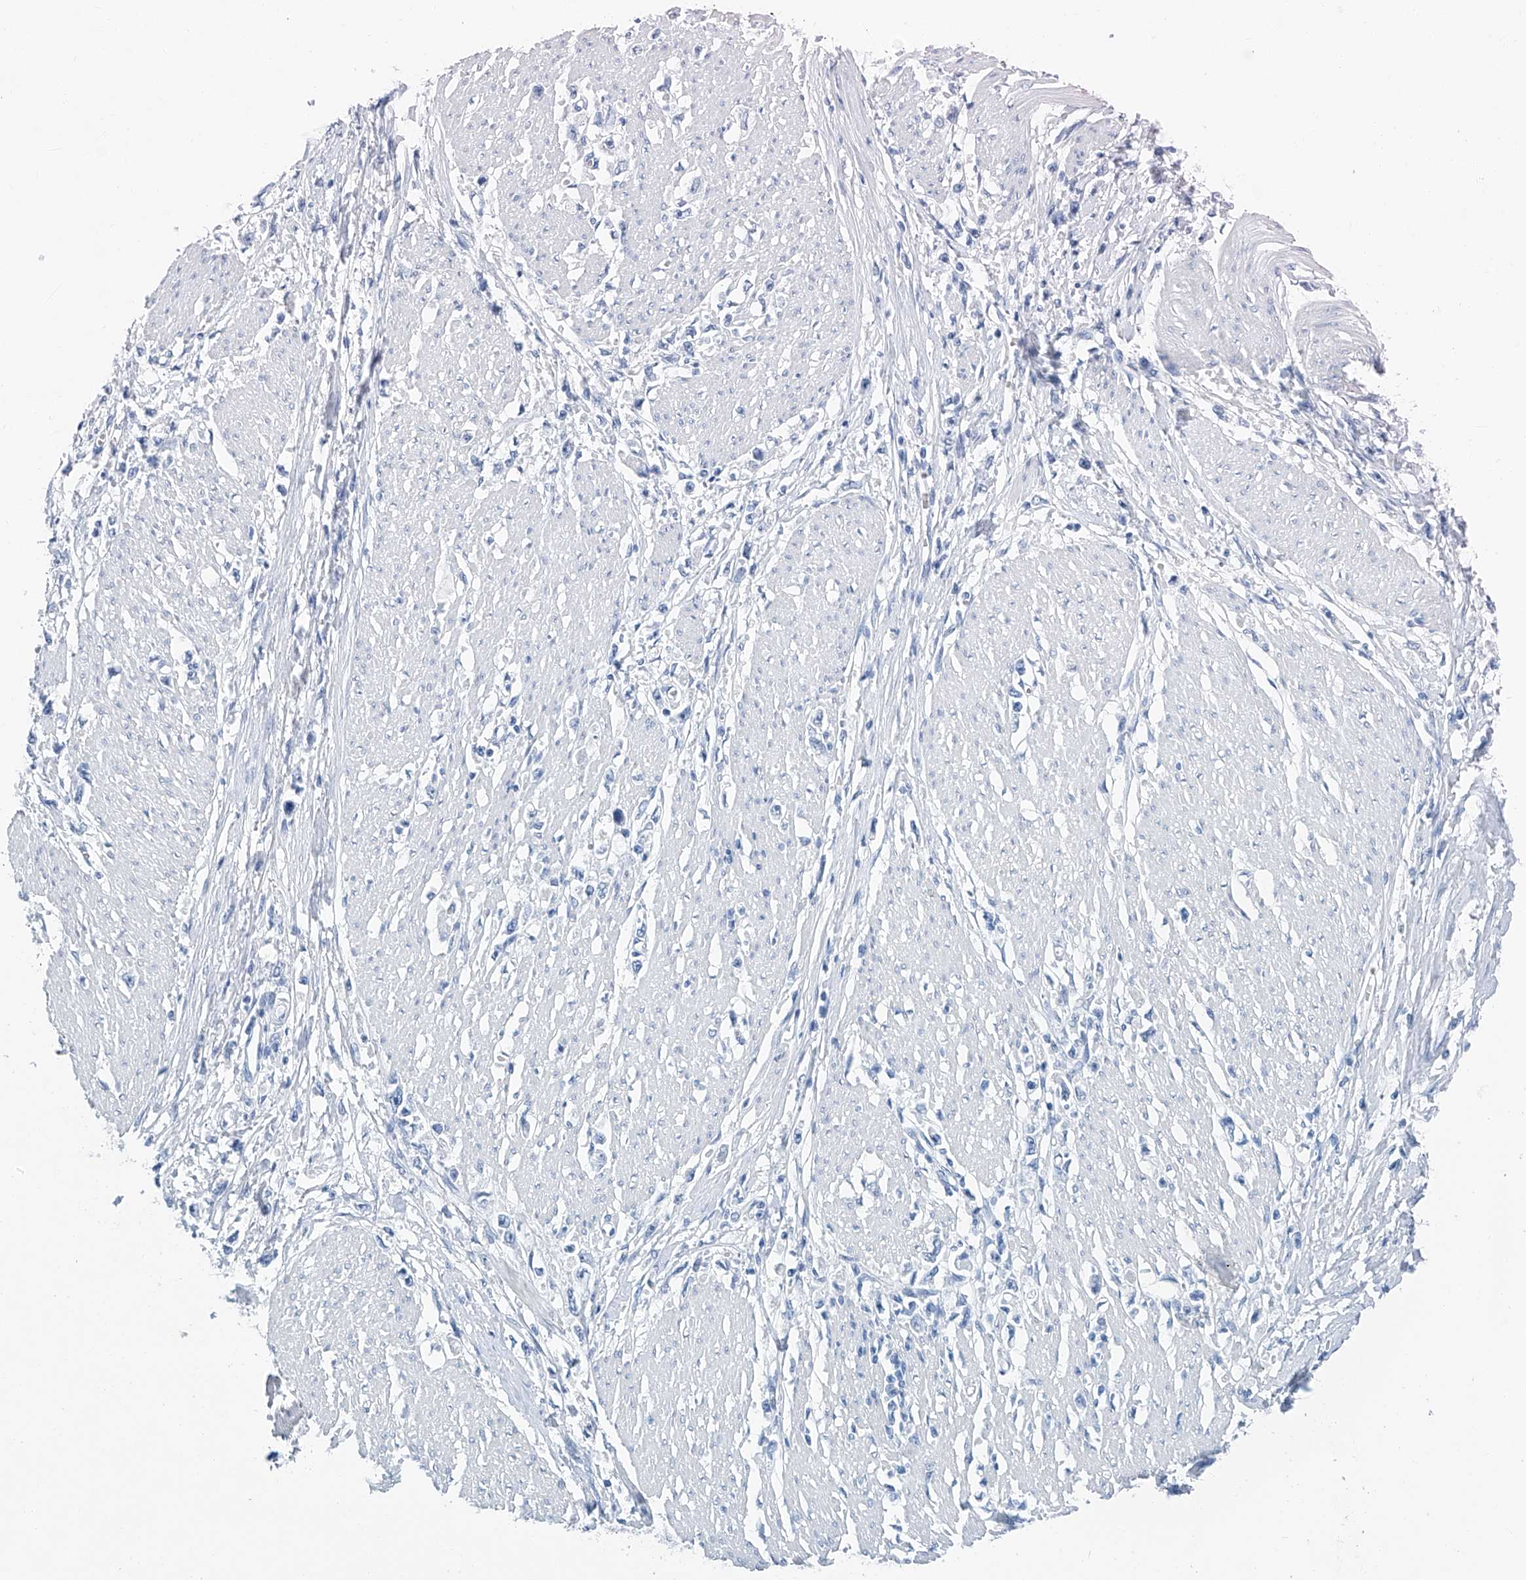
{"staining": {"intensity": "negative", "quantity": "none", "location": "none"}, "tissue": "stomach cancer", "cell_type": "Tumor cells", "image_type": "cancer", "snomed": [{"axis": "morphology", "description": "Adenocarcinoma, NOS"}, {"axis": "topography", "description": "Stomach"}], "caption": "This is a image of IHC staining of stomach cancer, which shows no positivity in tumor cells.", "gene": "CYP2A7", "patient": {"sex": "female", "age": 59}}